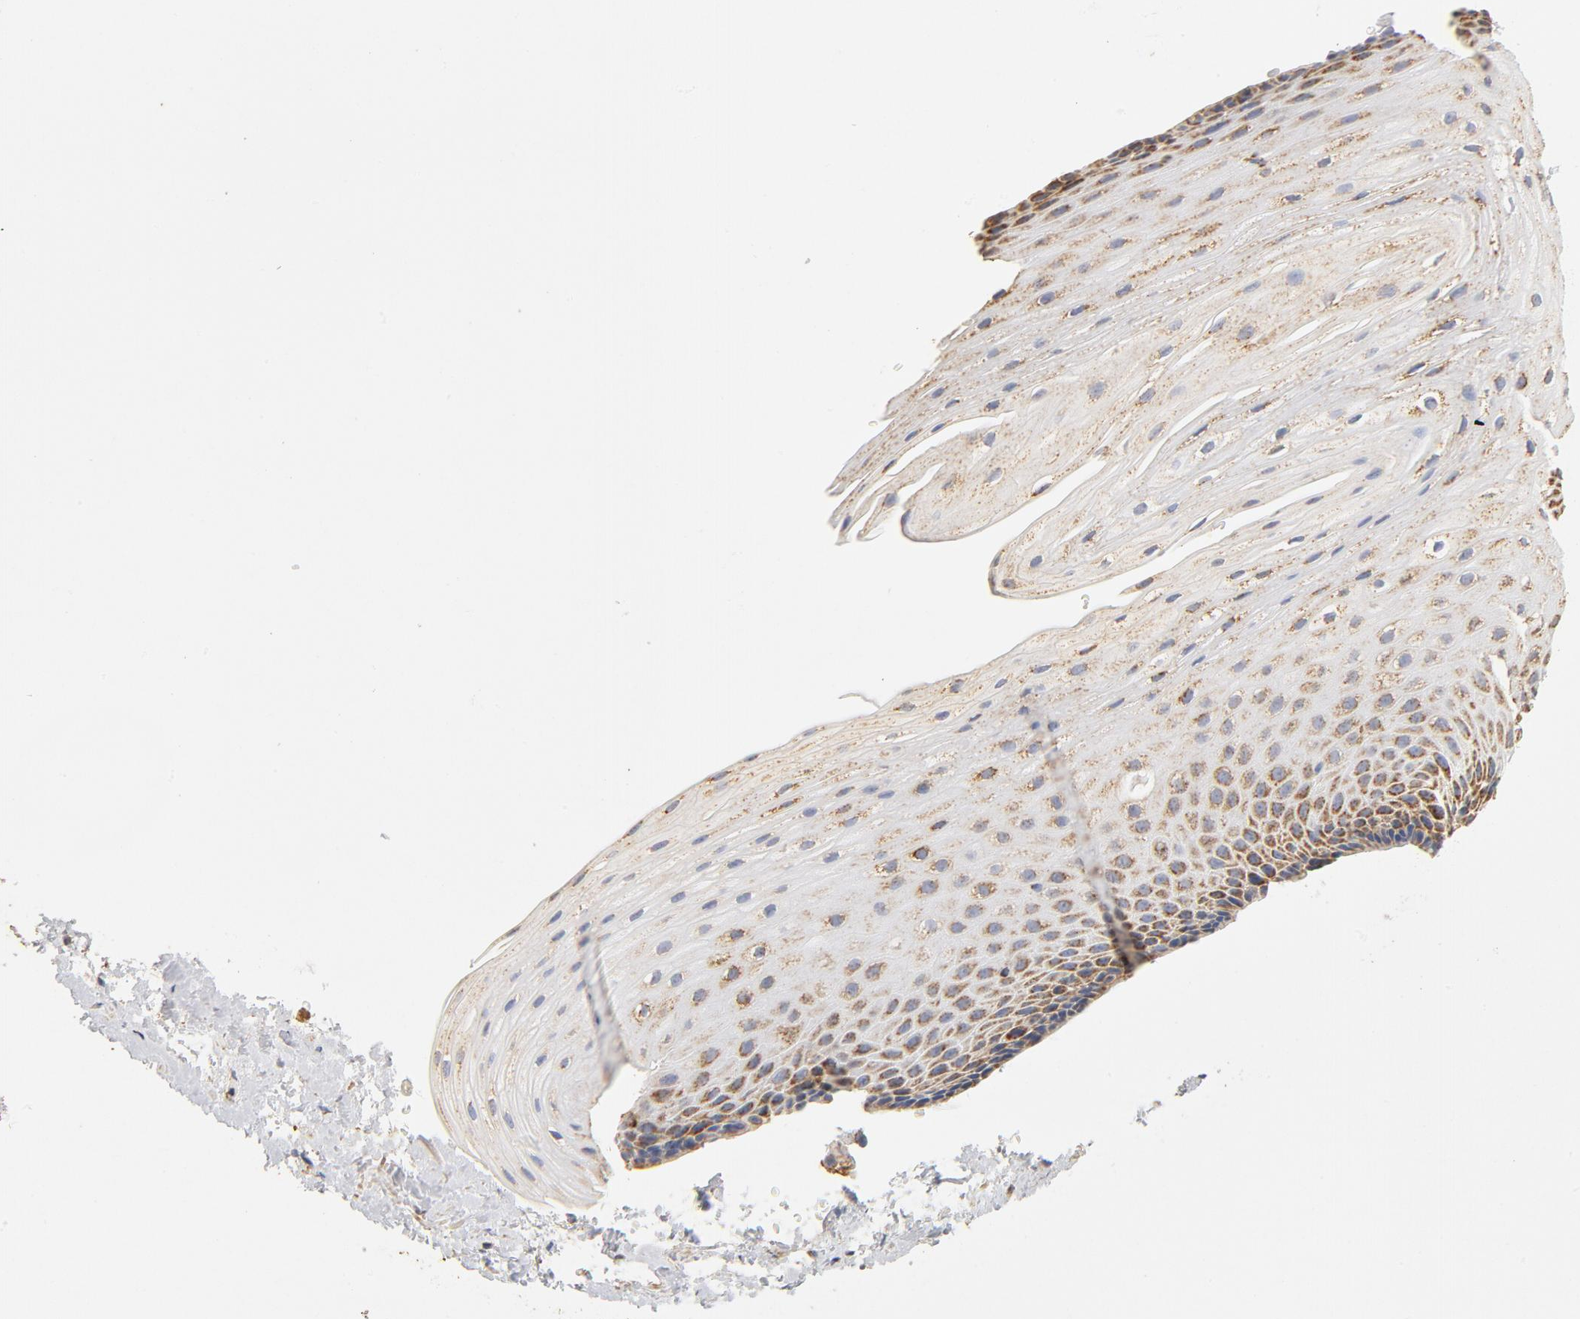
{"staining": {"intensity": "moderate", "quantity": ">75%", "location": "cytoplasmic/membranous"}, "tissue": "esophagus", "cell_type": "Squamous epithelial cells", "image_type": "normal", "snomed": [{"axis": "morphology", "description": "Normal tissue, NOS"}, {"axis": "topography", "description": "Esophagus"}], "caption": "Brown immunohistochemical staining in normal esophagus demonstrates moderate cytoplasmic/membranous positivity in about >75% of squamous epithelial cells.", "gene": "COX4I1", "patient": {"sex": "female", "age": 70}}